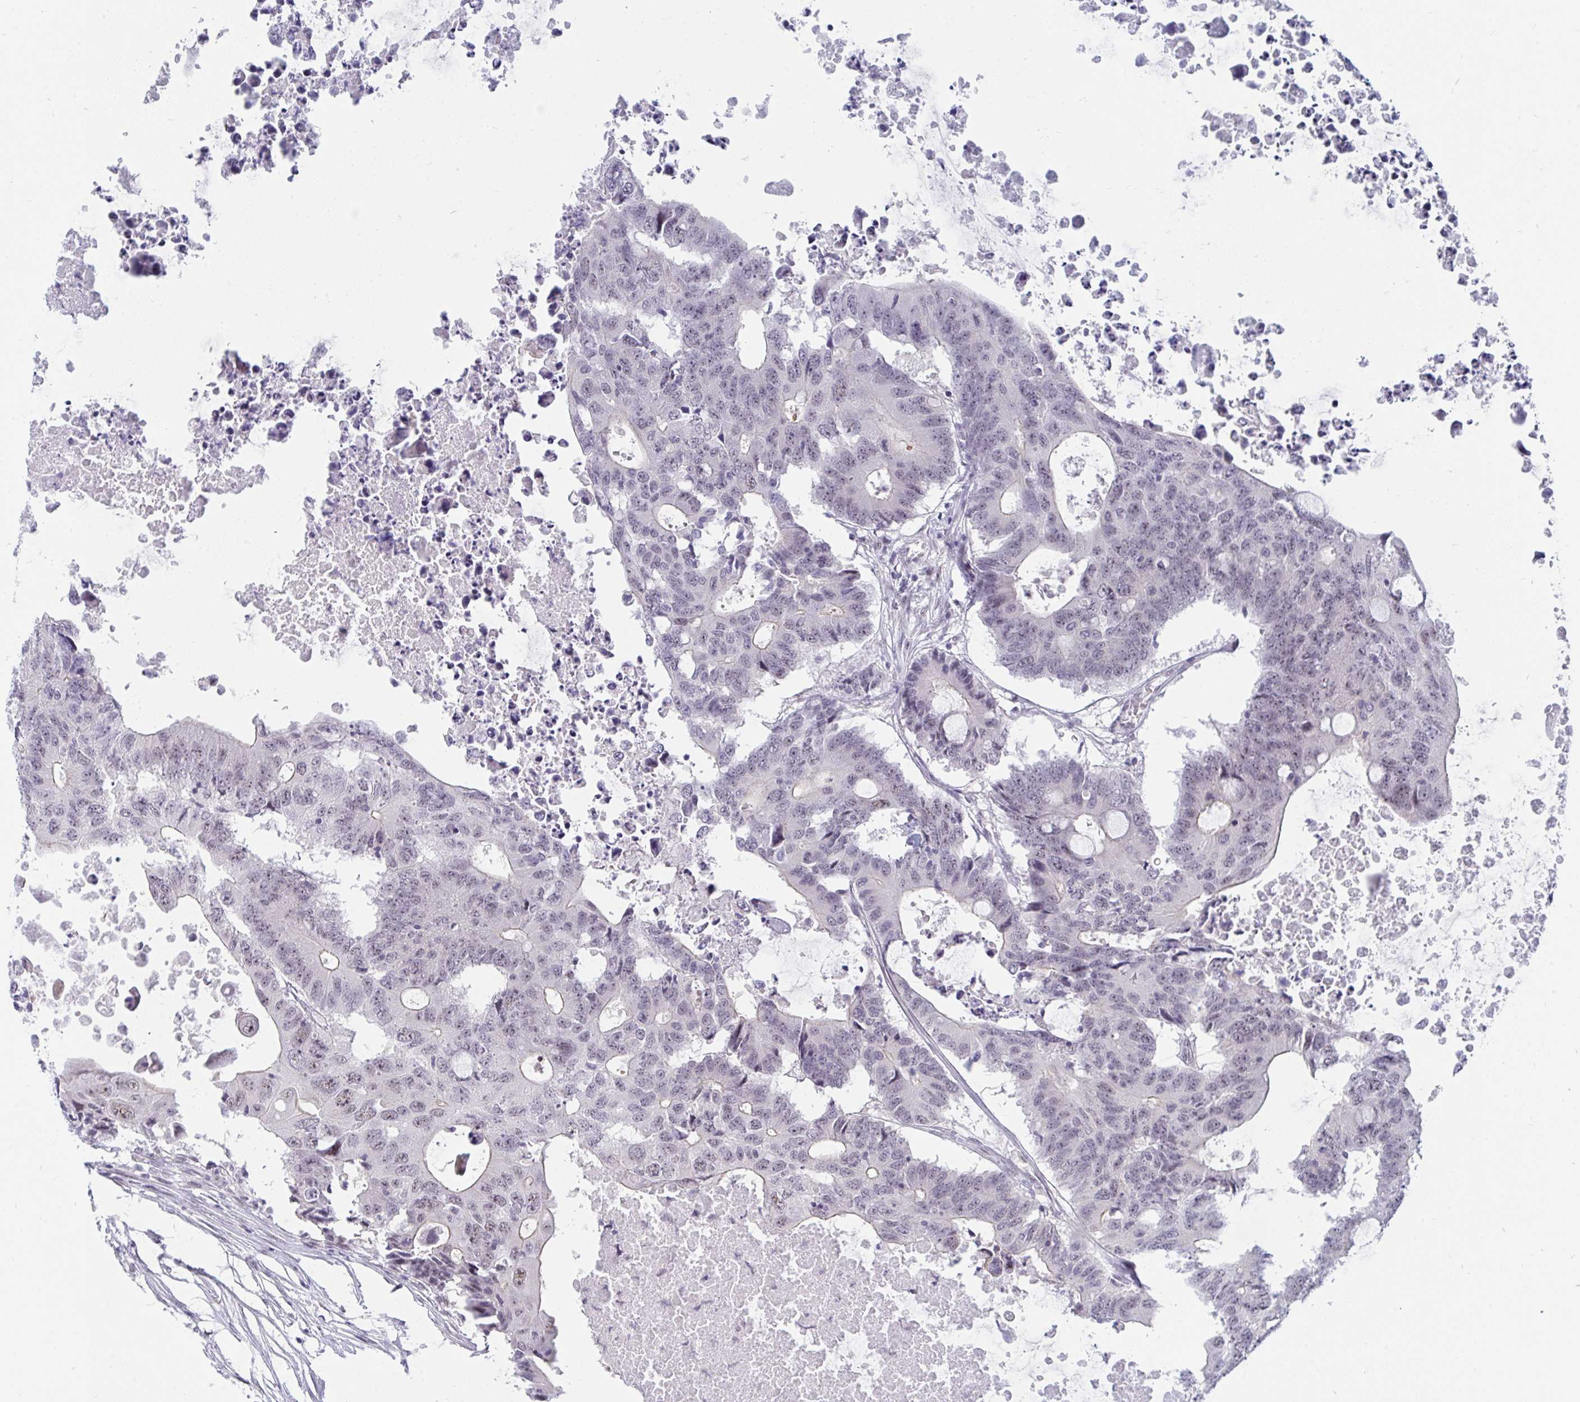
{"staining": {"intensity": "weak", "quantity": "<25%", "location": "nuclear"}, "tissue": "colorectal cancer", "cell_type": "Tumor cells", "image_type": "cancer", "snomed": [{"axis": "morphology", "description": "Adenocarcinoma, NOS"}, {"axis": "topography", "description": "Colon"}], "caption": "The photomicrograph reveals no staining of tumor cells in colorectal cancer.", "gene": "PRR14", "patient": {"sex": "male", "age": 71}}